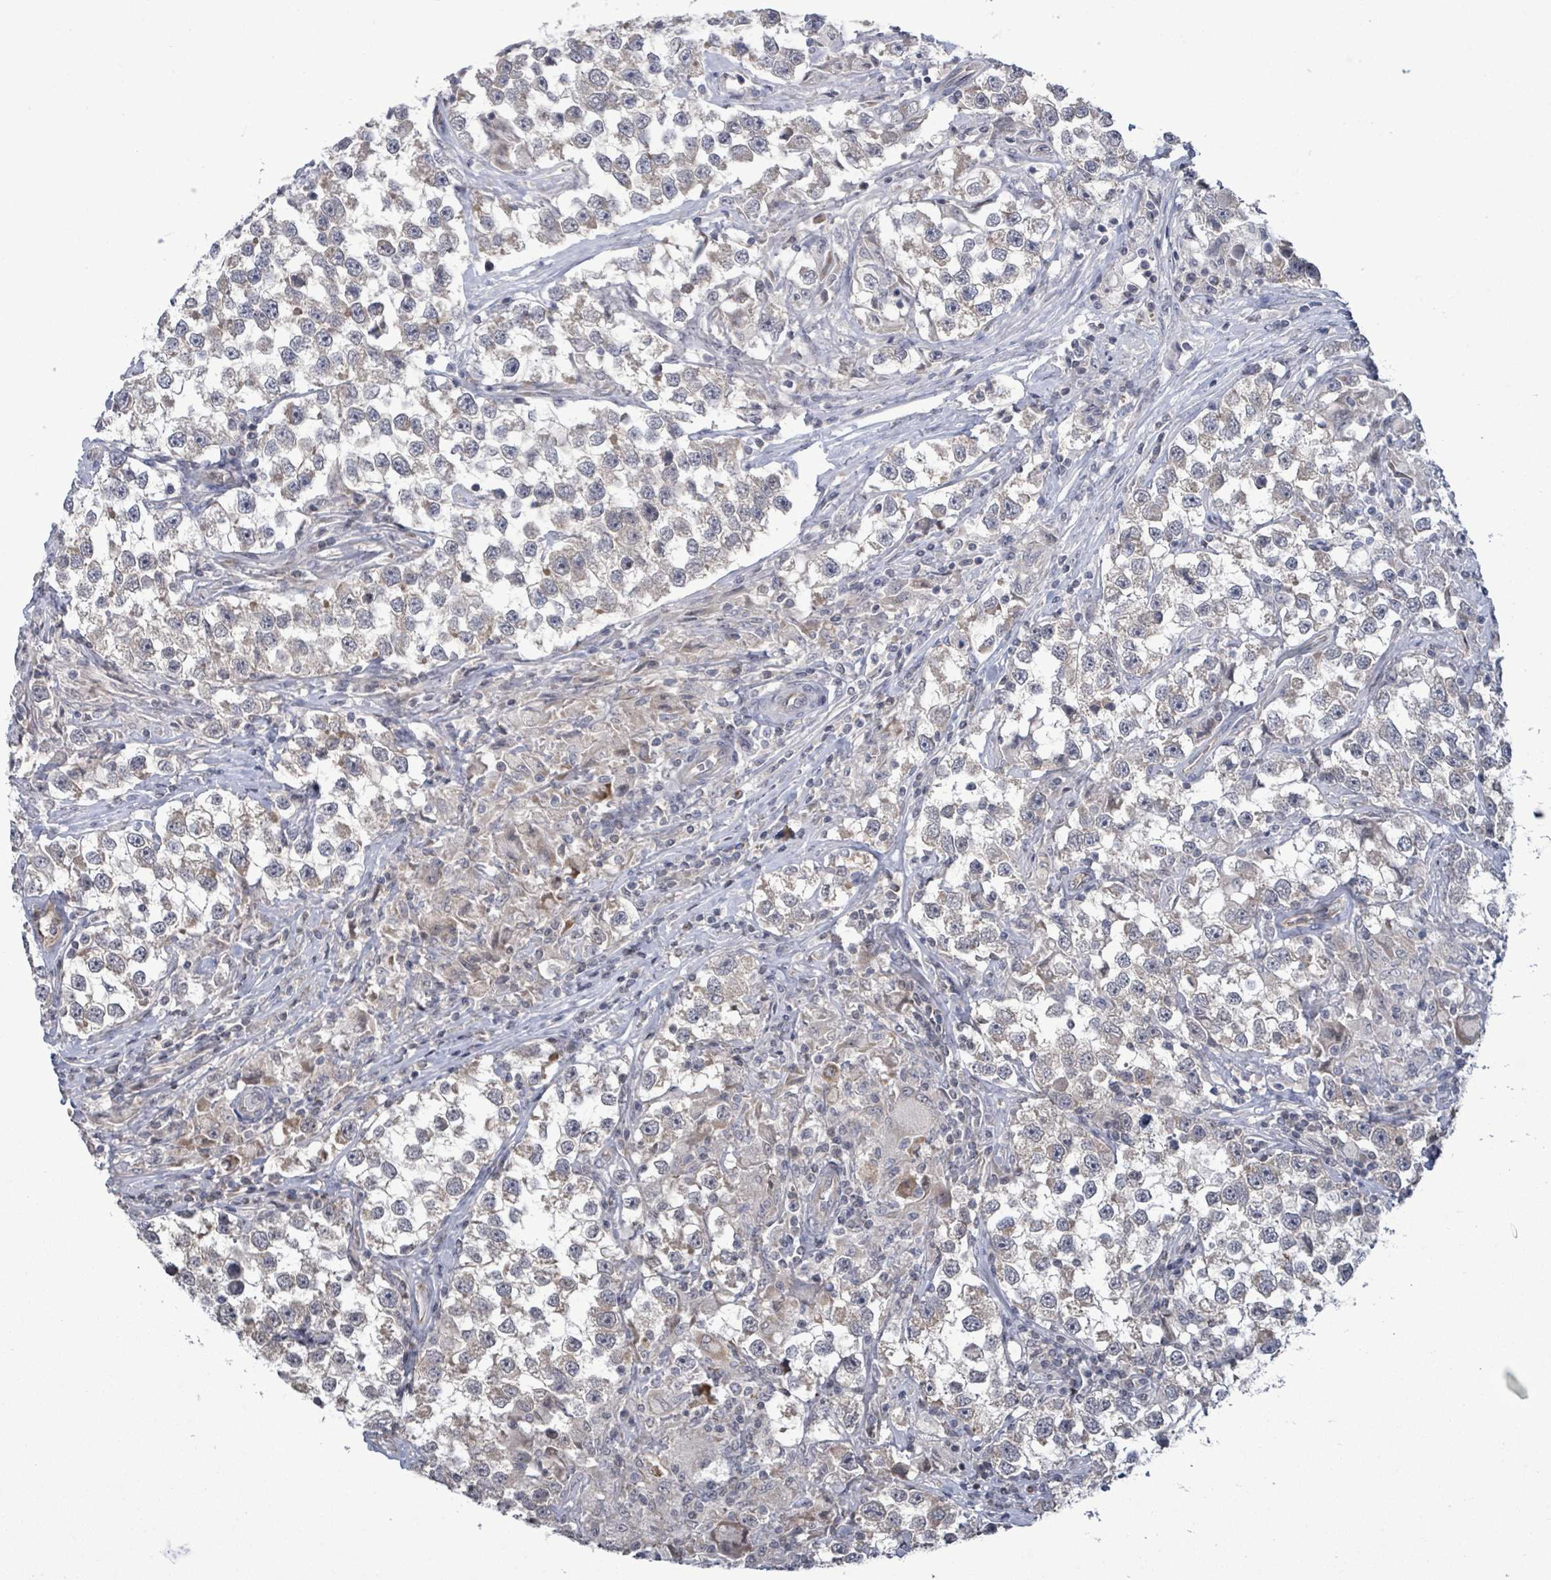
{"staining": {"intensity": "weak", "quantity": "<25%", "location": "cytoplasmic/membranous"}, "tissue": "testis cancer", "cell_type": "Tumor cells", "image_type": "cancer", "snomed": [{"axis": "morphology", "description": "Seminoma, NOS"}, {"axis": "topography", "description": "Testis"}], "caption": "Seminoma (testis) was stained to show a protein in brown. There is no significant staining in tumor cells.", "gene": "COQ10B", "patient": {"sex": "male", "age": 46}}